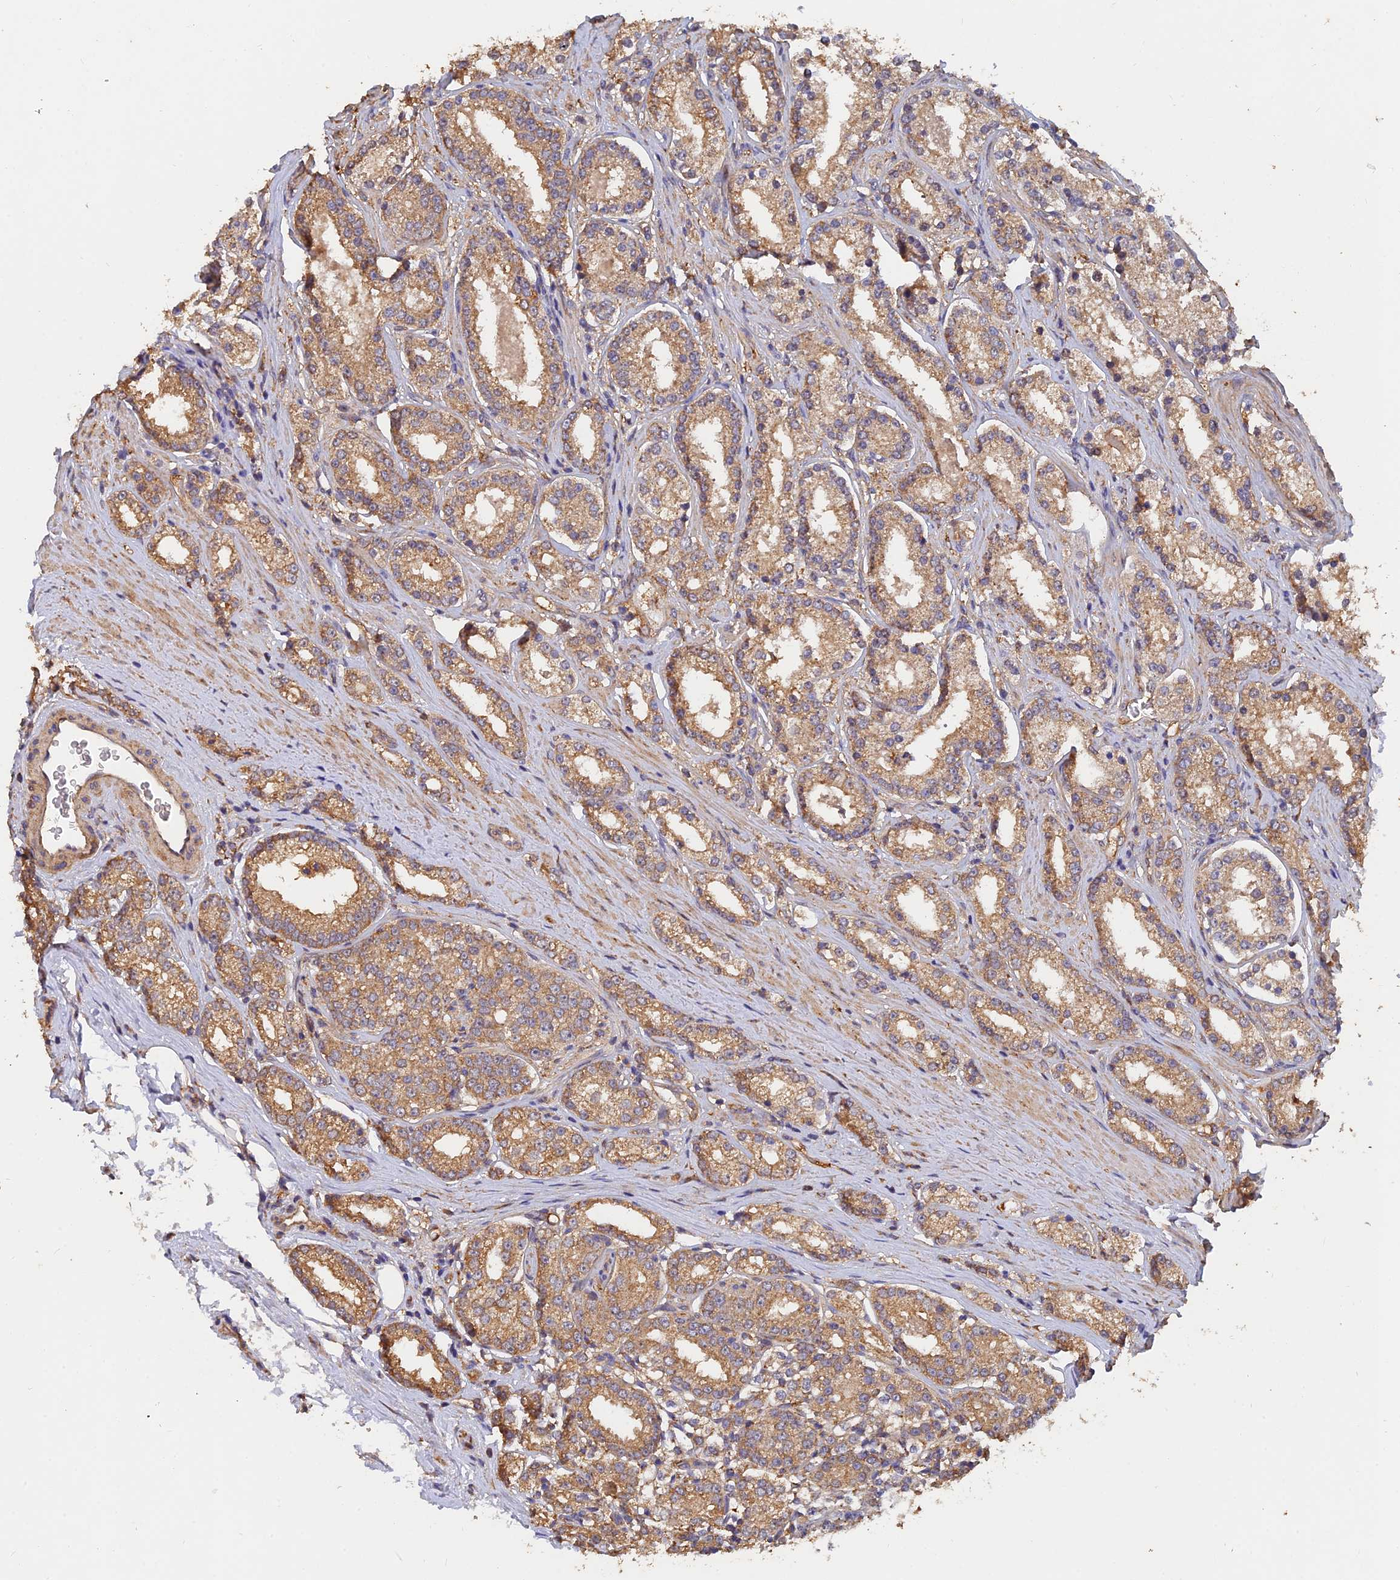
{"staining": {"intensity": "moderate", "quantity": ">75%", "location": "cytoplasmic/membranous"}, "tissue": "prostate cancer", "cell_type": "Tumor cells", "image_type": "cancer", "snomed": [{"axis": "morphology", "description": "Normal tissue, NOS"}, {"axis": "morphology", "description": "Adenocarcinoma, High grade"}, {"axis": "topography", "description": "Prostate"}], "caption": "The micrograph shows immunohistochemical staining of adenocarcinoma (high-grade) (prostate). There is moderate cytoplasmic/membranous staining is identified in approximately >75% of tumor cells. (Brightfield microscopy of DAB IHC at high magnification).", "gene": "SLC38A11", "patient": {"sex": "male", "age": 83}}